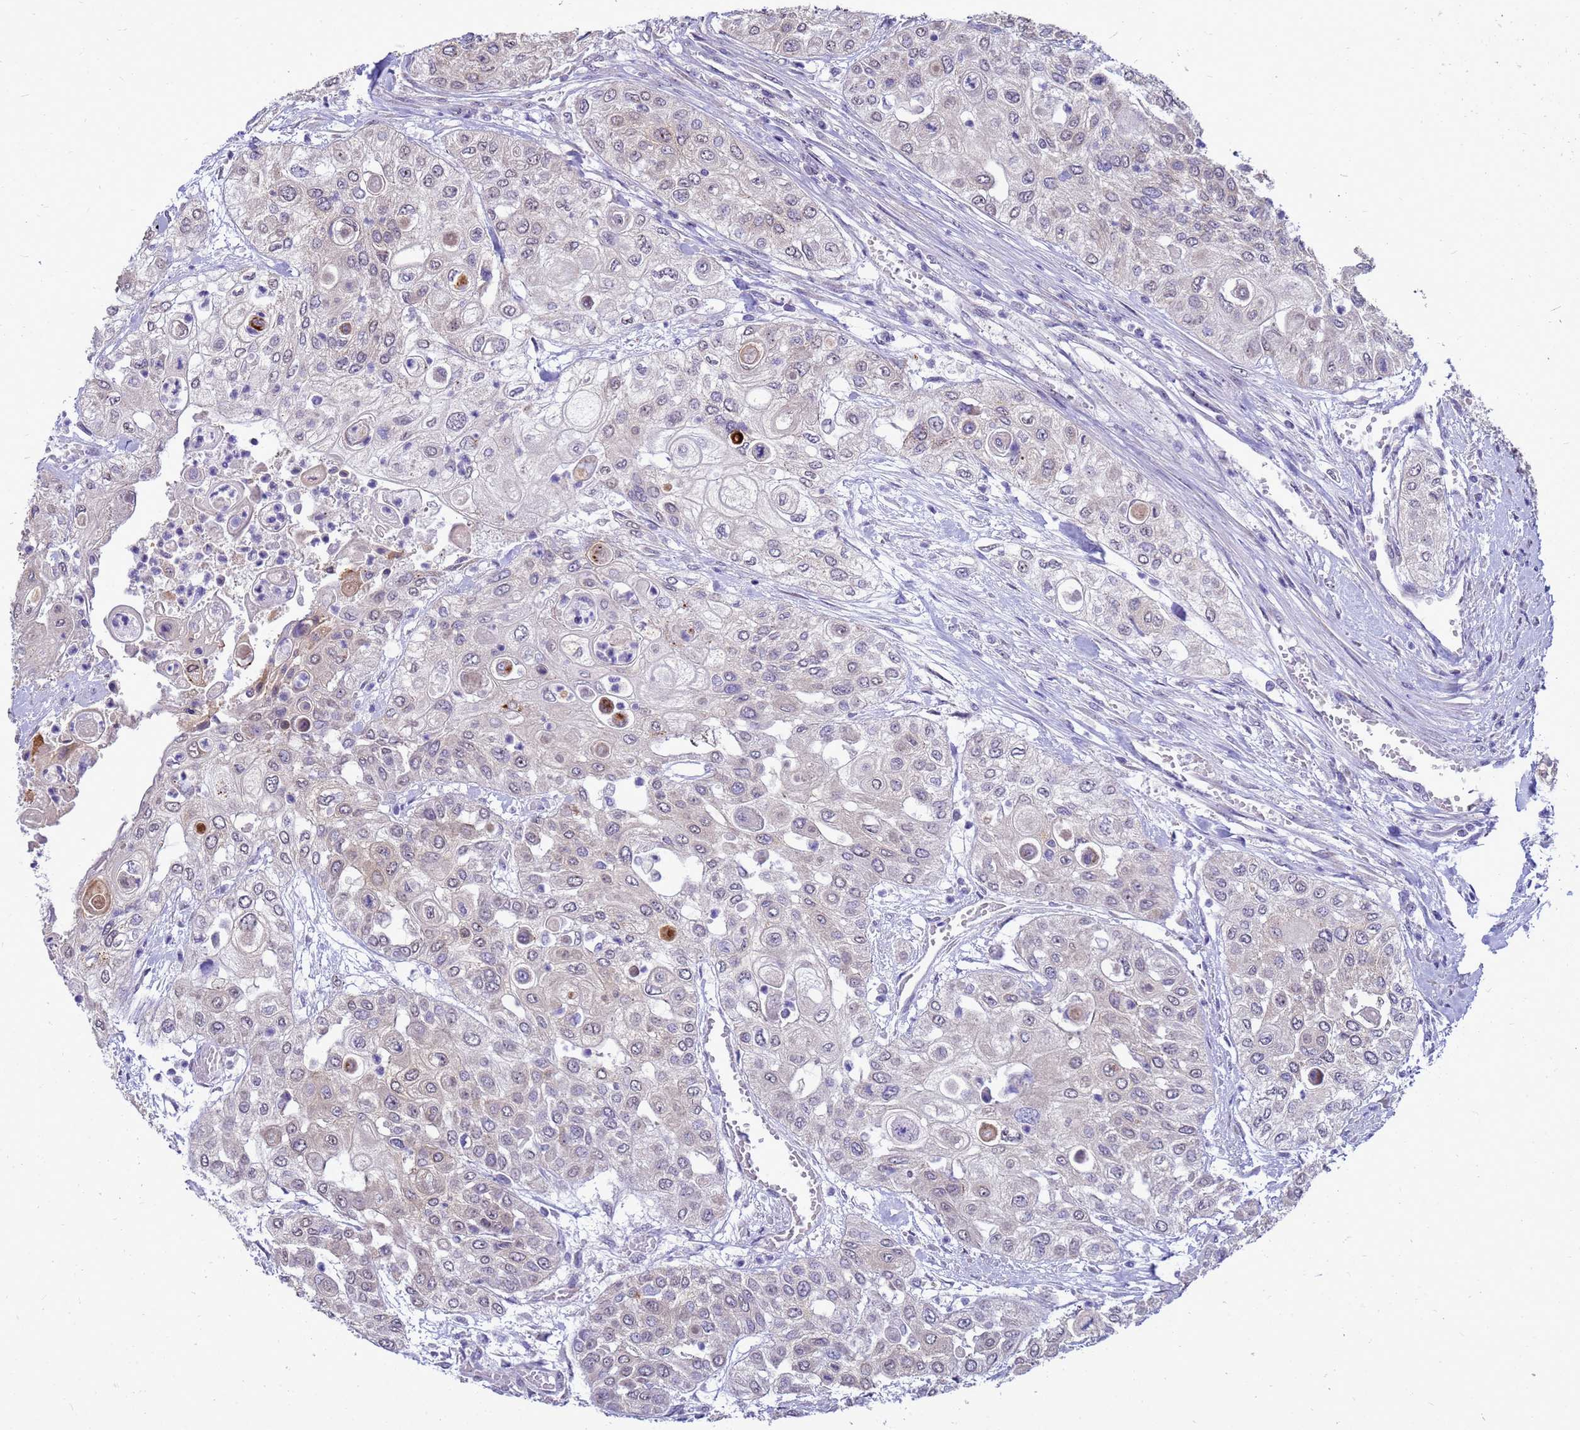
{"staining": {"intensity": "negative", "quantity": "none", "location": "none"}, "tissue": "urothelial cancer", "cell_type": "Tumor cells", "image_type": "cancer", "snomed": [{"axis": "morphology", "description": "Urothelial carcinoma, High grade"}, {"axis": "topography", "description": "Urinary bladder"}], "caption": "High power microscopy image of an immunohistochemistry (IHC) micrograph of high-grade urothelial carcinoma, revealing no significant staining in tumor cells.", "gene": "RSPO1", "patient": {"sex": "female", "age": 79}}